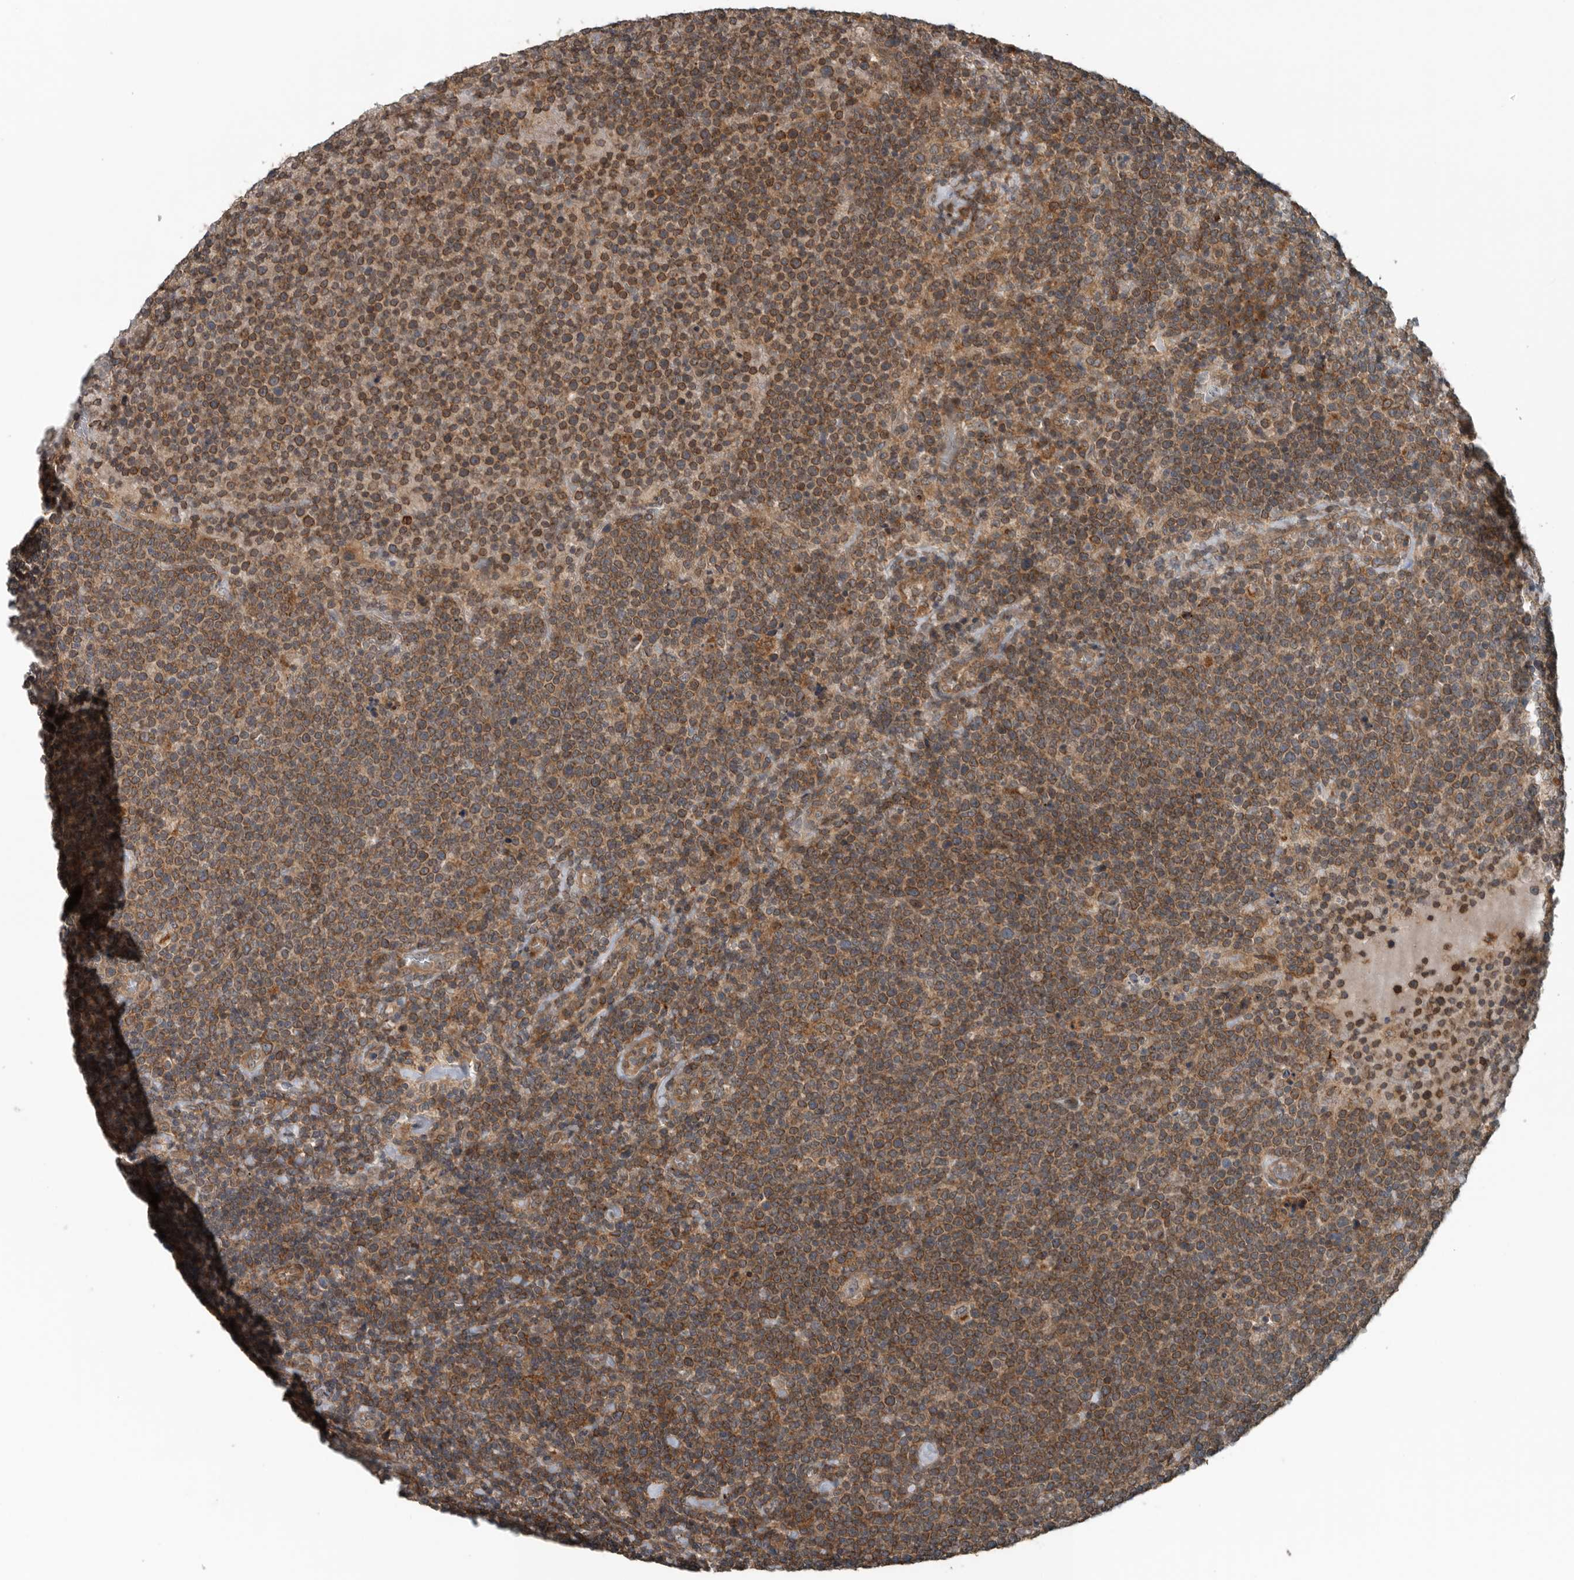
{"staining": {"intensity": "moderate", "quantity": ">75%", "location": "cytoplasmic/membranous"}, "tissue": "lymphoma", "cell_type": "Tumor cells", "image_type": "cancer", "snomed": [{"axis": "morphology", "description": "Malignant lymphoma, non-Hodgkin's type, High grade"}, {"axis": "topography", "description": "Lymph node"}], "caption": "Immunohistochemical staining of lymphoma shows medium levels of moderate cytoplasmic/membranous protein positivity in approximately >75% of tumor cells.", "gene": "AMFR", "patient": {"sex": "male", "age": 61}}